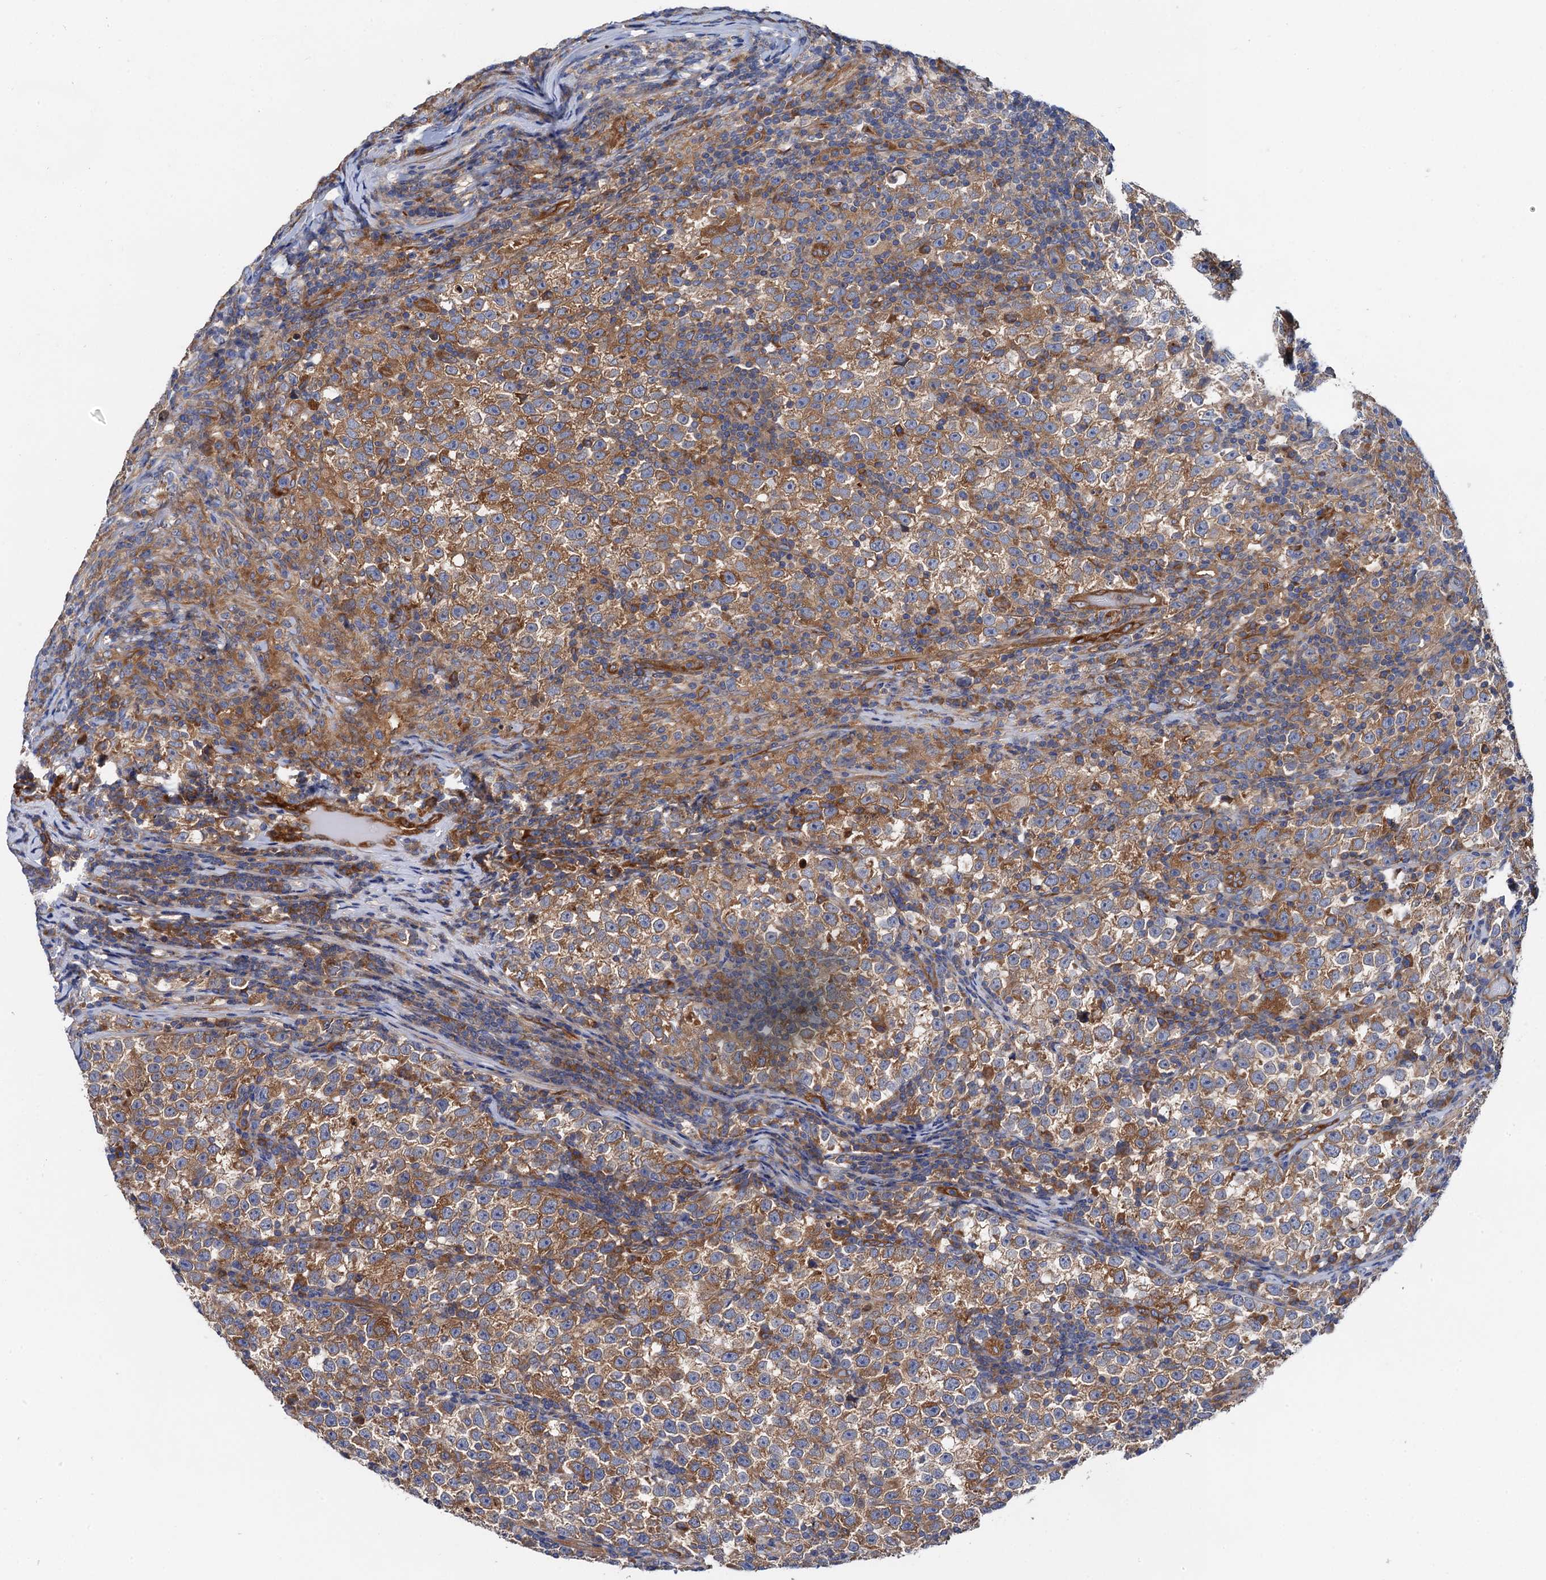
{"staining": {"intensity": "moderate", "quantity": ">75%", "location": "cytoplasmic/membranous"}, "tissue": "testis cancer", "cell_type": "Tumor cells", "image_type": "cancer", "snomed": [{"axis": "morphology", "description": "Normal tissue, NOS"}, {"axis": "morphology", "description": "Seminoma, NOS"}, {"axis": "topography", "description": "Testis"}], "caption": "High-magnification brightfield microscopy of testis cancer (seminoma) stained with DAB (brown) and counterstained with hematoxylin (blue). tumor cells exhibit moderate cytoplasmic/membranous staining is present in about>75% of cells.", "gene": "MRPL48", "patient": {"sex": "male", "age": 43}}